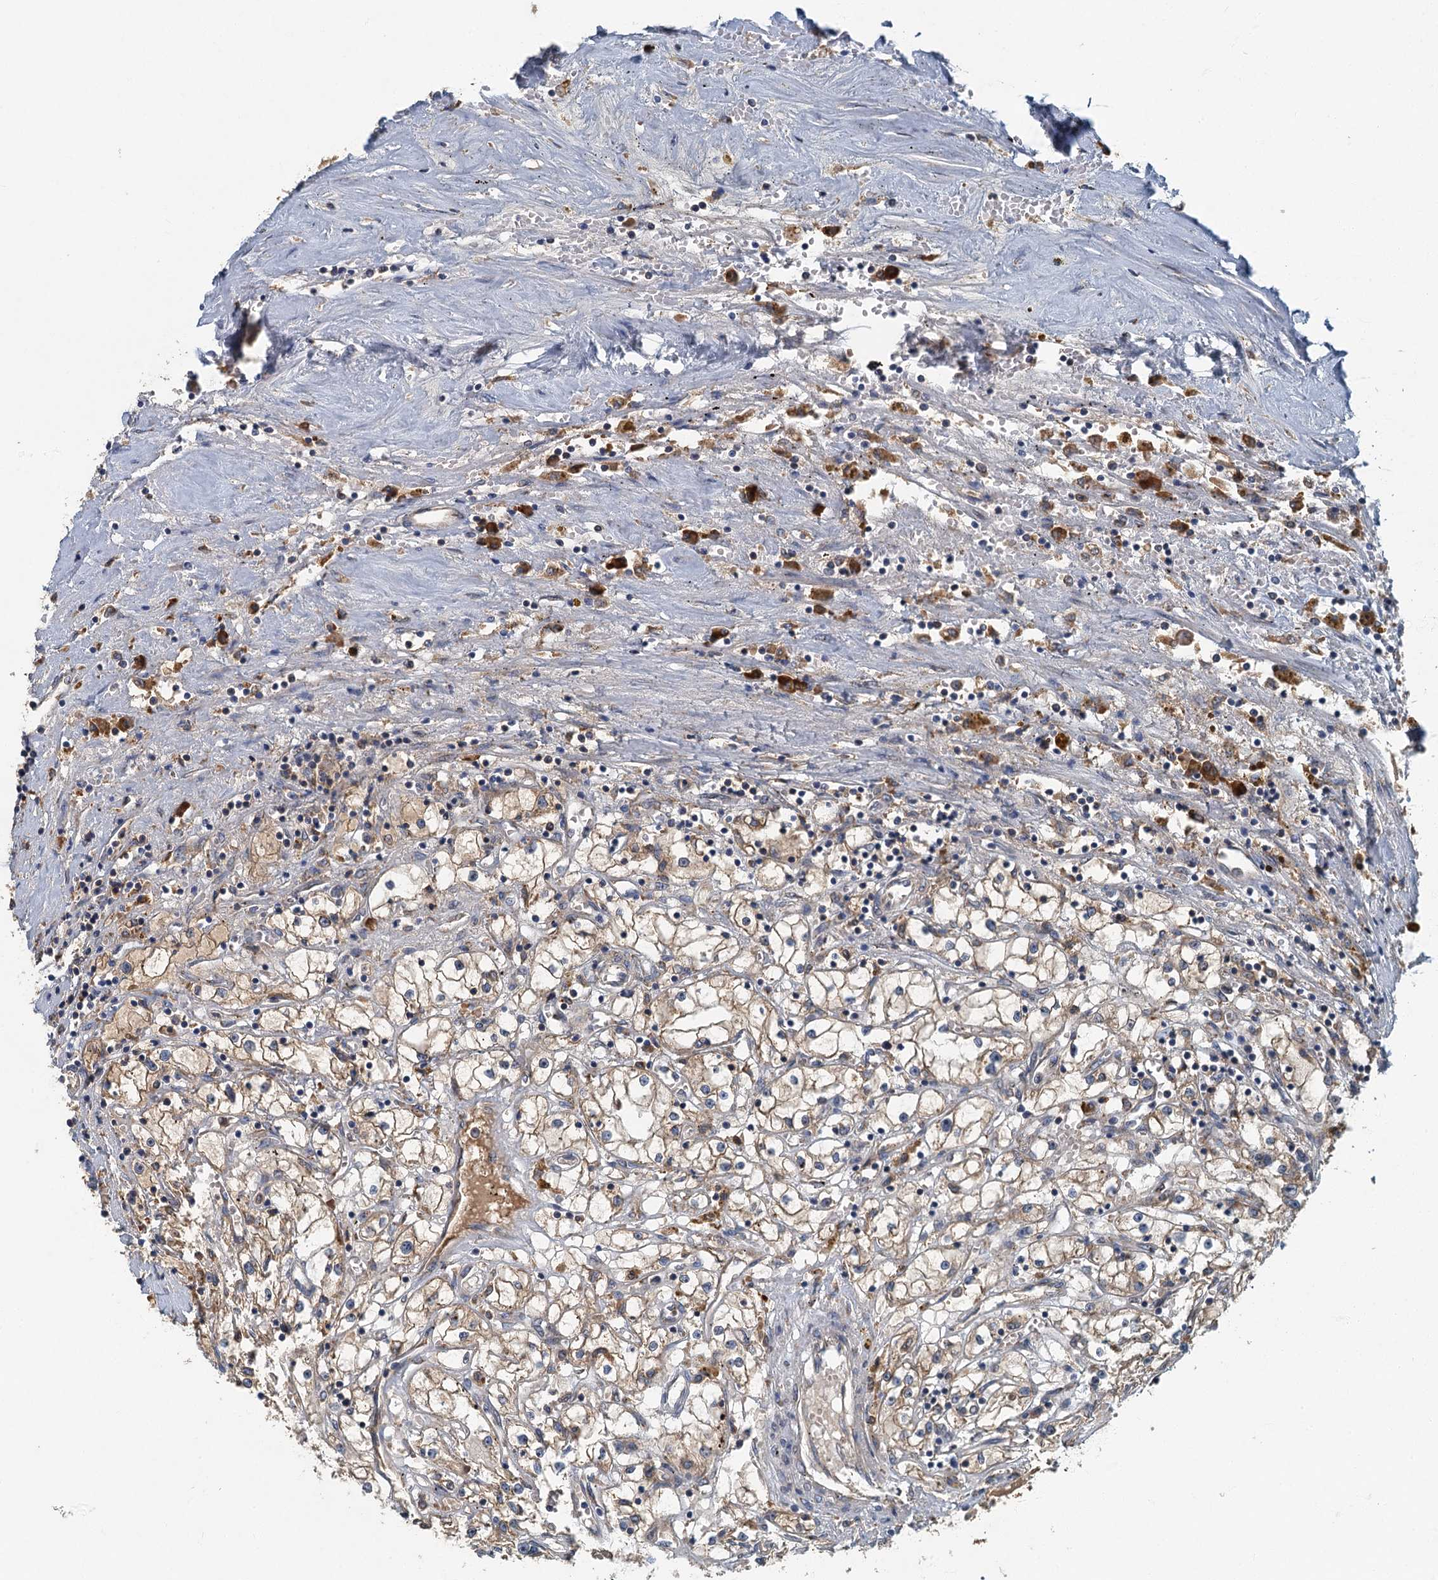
{"staining": {"intensity": "moderate", "quantity": ">75%", "location": "cytoplasmic/membranous"}, "tissue": "renal cancer", "cell_type": "Tumor cells", "image_type": "cancer", "snomed": [{"axis": "morphology", "description": "Adenocarcinoma, NOS"}, {"axis": "topography", "description": "Kidney"}], "caption": "This is an image of immunohistochemistry (IHC) staining of renal cancer (adenocarcinoma), which shows moderate expression in the cytoplasmic/membranous of tumor cells.", "gene": "SPDYC", "patient": {"sex": "male", "age": 56}}